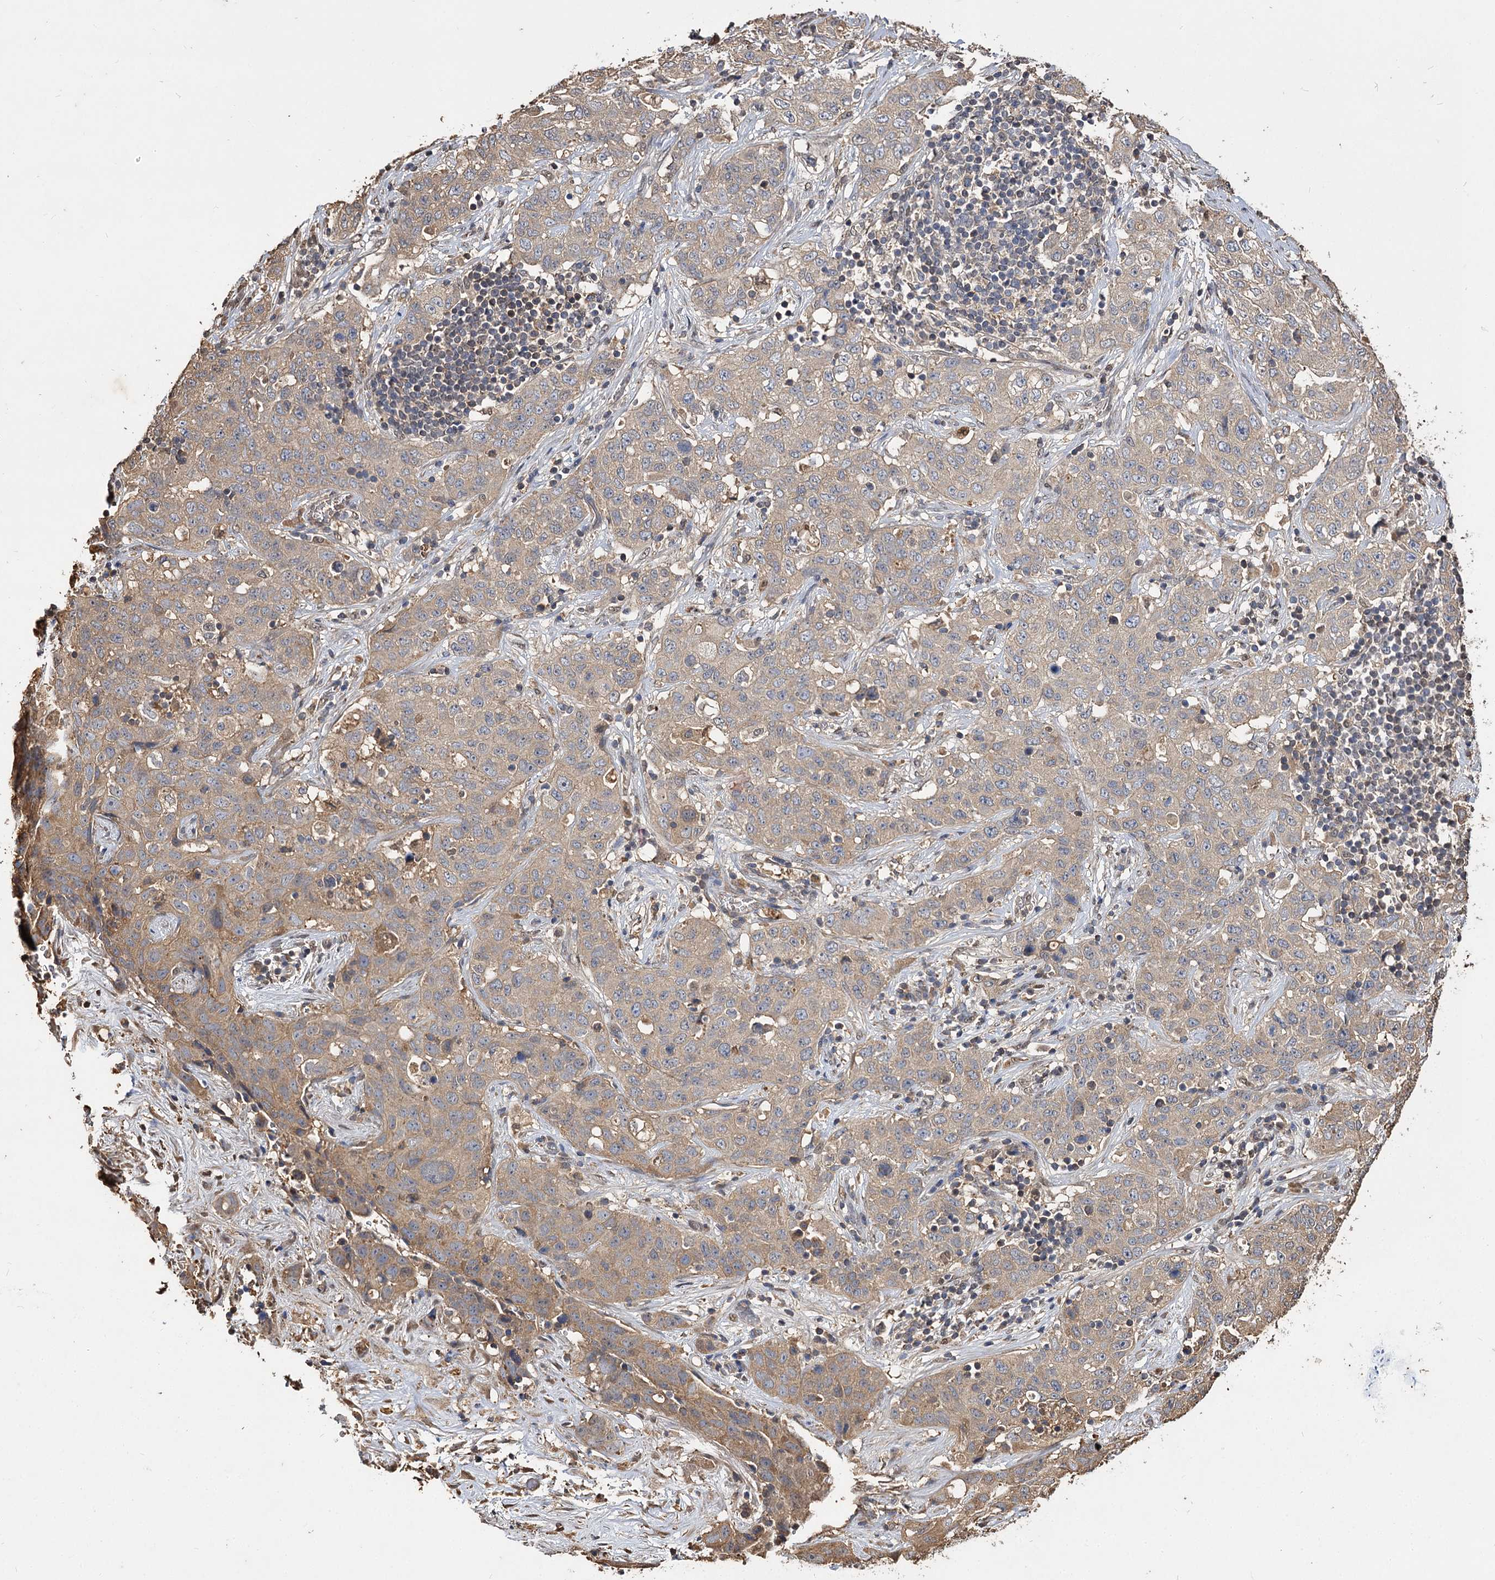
{"staining": {"intensity": "moderate", "quantity": ">75%", "location": "cytoplasmic/membranous"}, "tissue": "stomach cancer", "cell_type": "Tumor cells", "image_type": "cancer", "snomed": [{"axis": "morphology", "description": "Normal tissue, NOS"}, {"axis": "morphology", "description": "Adenocarcinoma, NOS"}, {"axis": "topography", "description": "Lymph node"}, {"axis": "topography", "description": "Stomach"}], "caption": "Stomach adenocarcinoma stained for a protein displays moderate cytoplasmic/membranous positivity in tumor cells.", "gene": "ARL13A", "patient": {"sex": "male", "age": 48}}